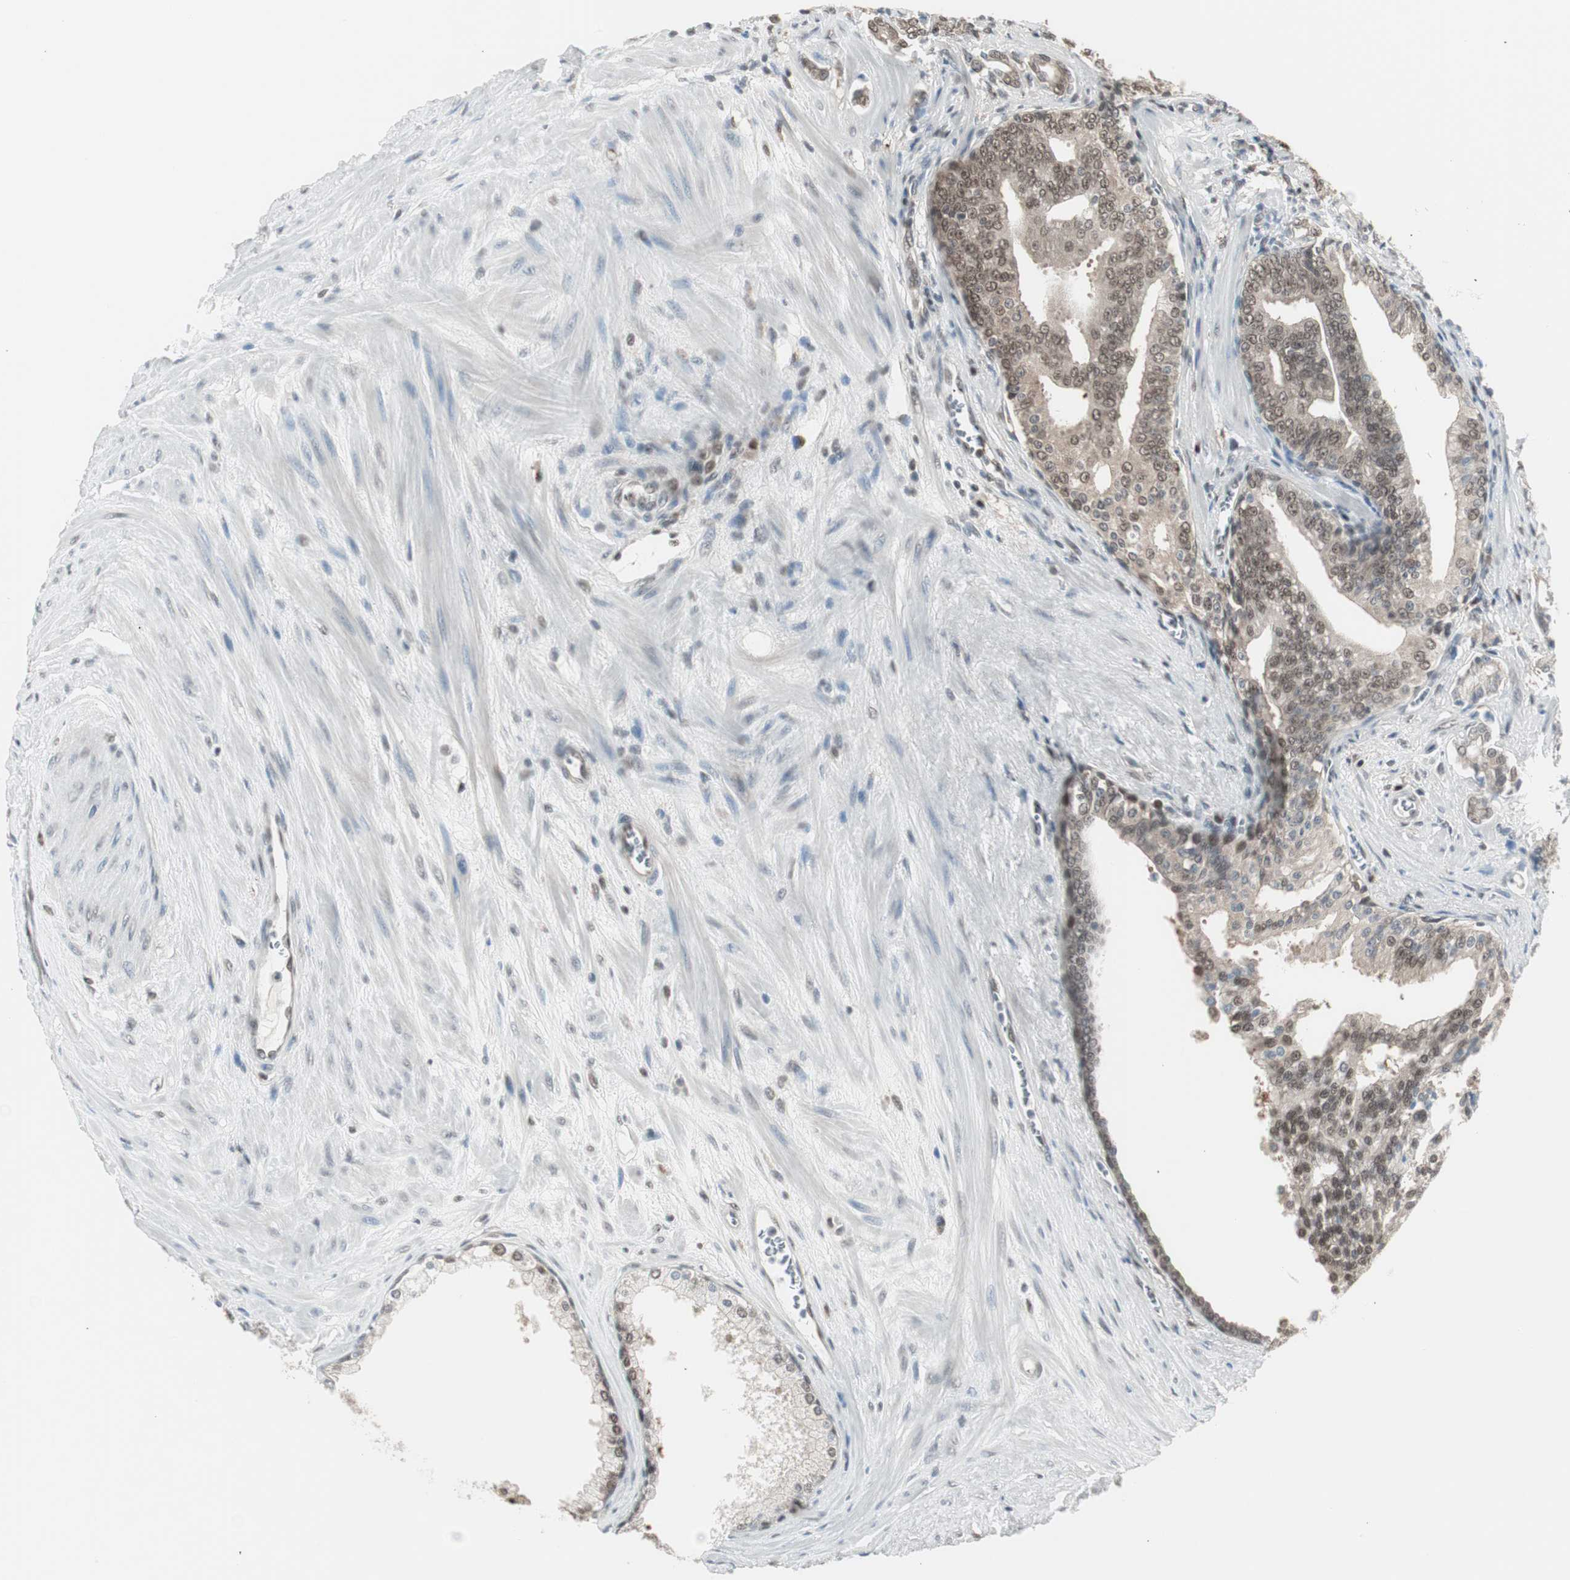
{"staining": {"intensity": "moderate", "quantity": ">75%", "location": "nuclear"}, "tissue": "prostate cancer", "cell_type": "Tumor cells", "image_type": "cancer", "snomed": [{"axis": "morphology", "description": "Adenocarcinoma, Low grade"}, {"axis": "topography", "description": "Prostate"}], "caption": "This photomicrograph exhibits IHC staining of prostate cancer, with medium moderate nuclear positivity in approximately >75% of tumor cells.", "gene": "LONP2", "patient": {"sex": "male", "age": 58}}